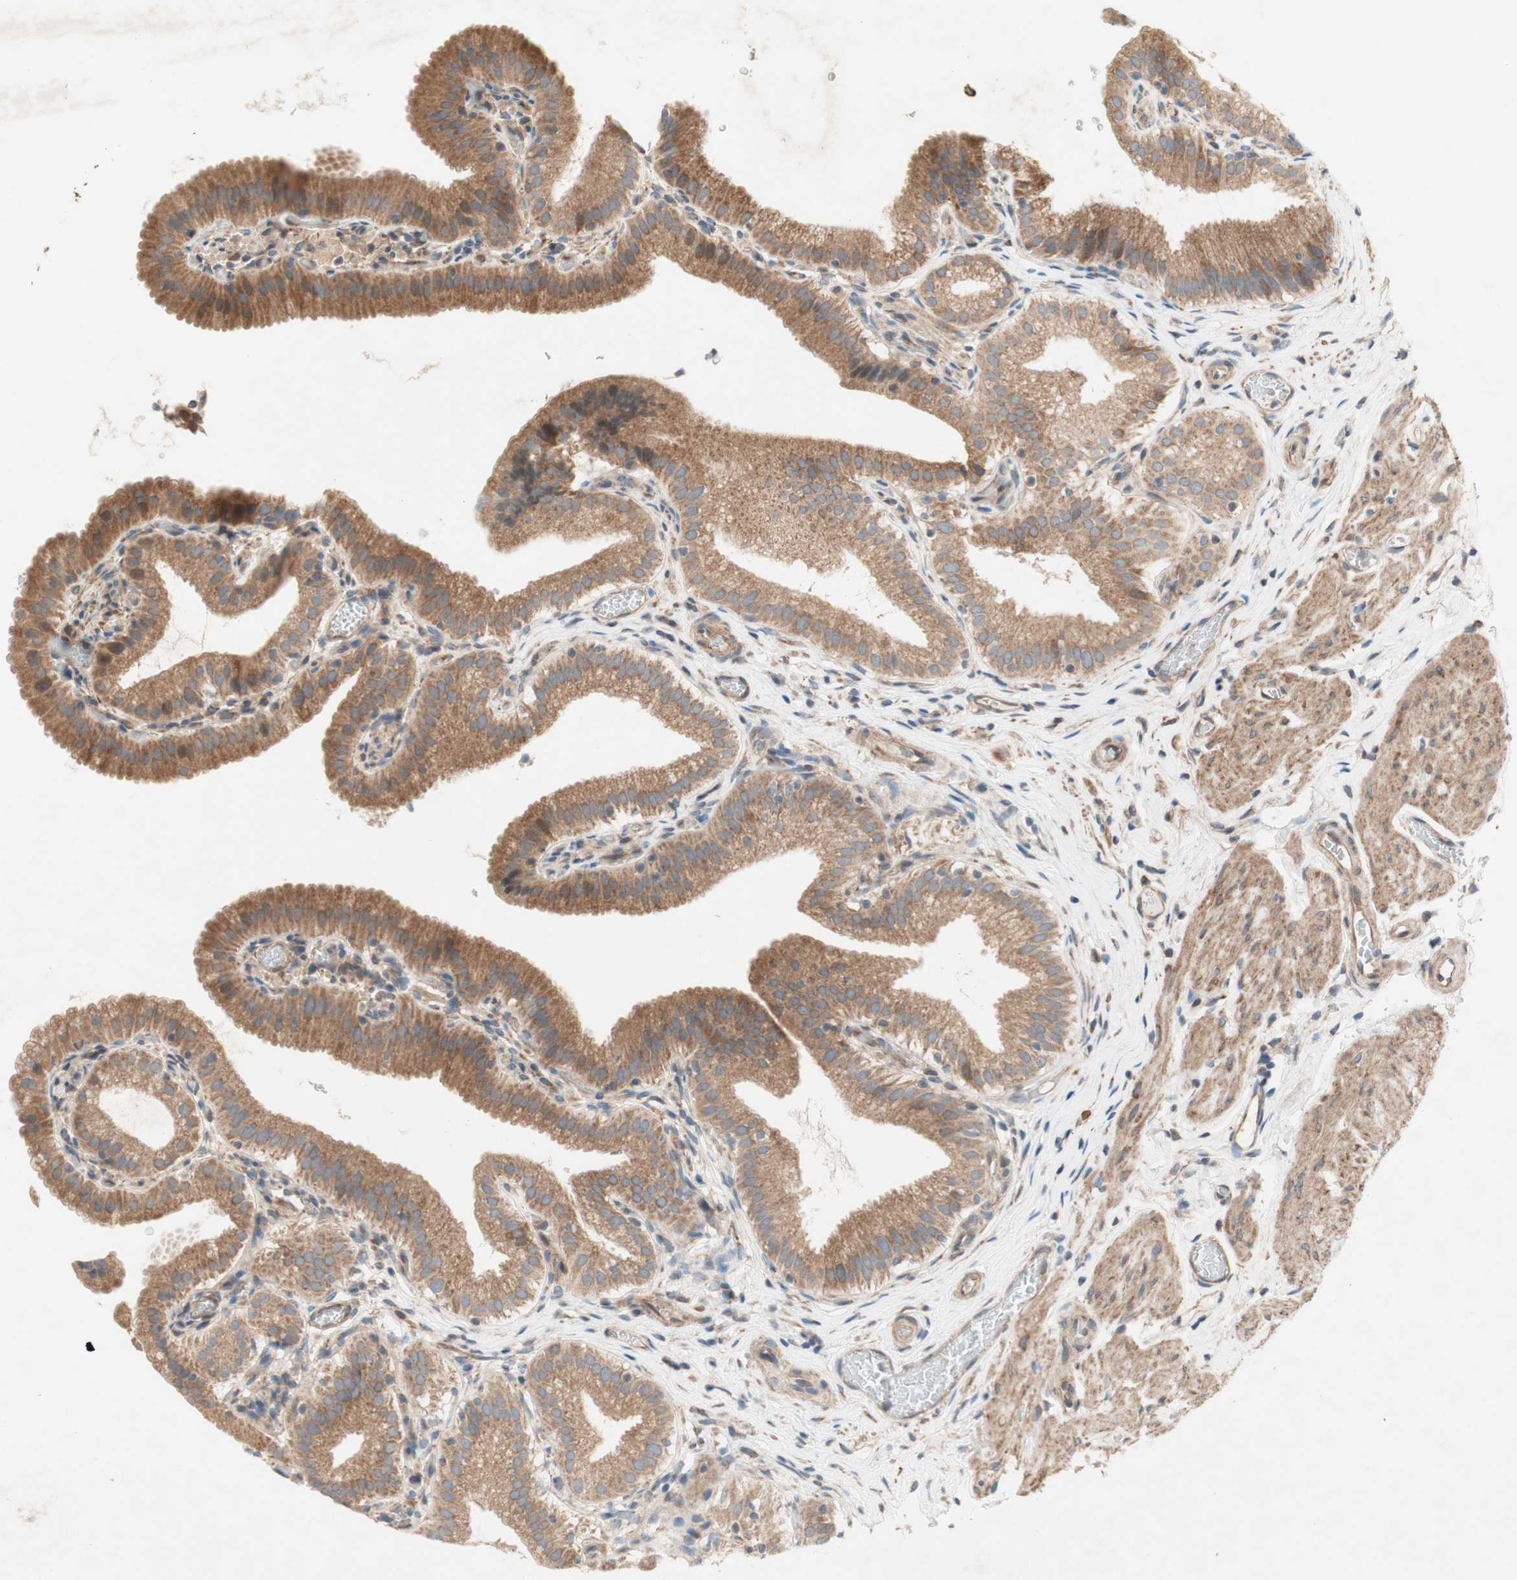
{"staining": {"intensity": "moderate", "quantity": ">75%", "location": "cytoplasmic/membranous"}, "tissue": "gallbladder", "cell_type": "Glandular cells", "image_type": "normal", "snomed": [{"axis": "morphology", "description": "Normal tissue, NOS"}, {"axis": "topography", "description": "Gallbladder"}], "caption": "Brown immunohistochemical staining in benign gallbladder demonstrates moderate cytoplasmic/membranous staining in approximately >75% of glandular cells.", "gene": "SOCS2", "patient": {"sex": "male", "age": 54}}